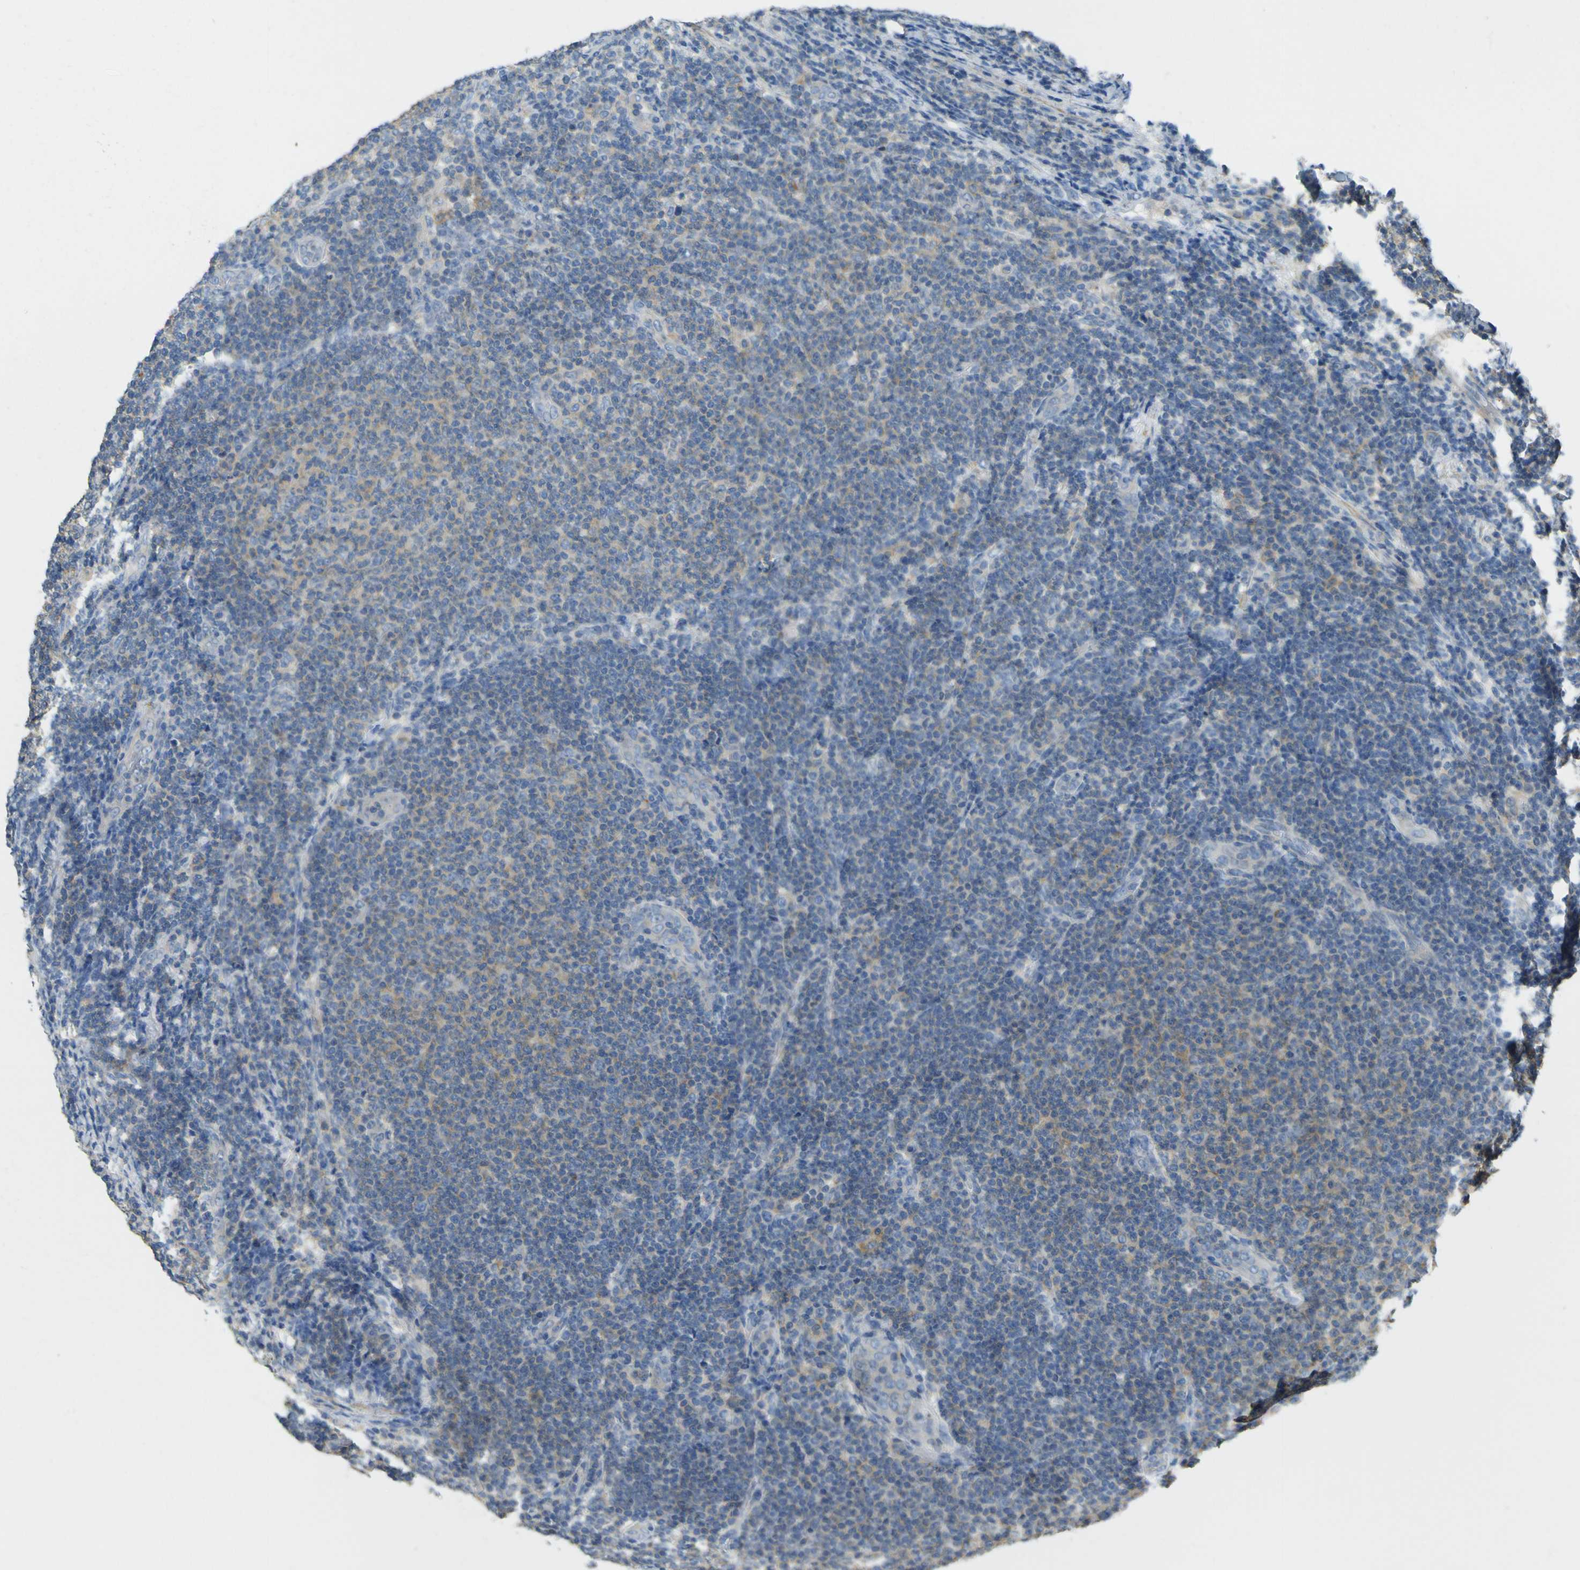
{"staining": {"intensity": "weak", "quantity": "25%-75%", "location": "cytoplasmic/membranous"}, "tissue": "lymphoma", "cell_type": "Tumor cells", "image_type": "cancer", "snomed": [{"axis": "morphology", "description": "Malignant lymphoma, non-Hodgkin's type, Low grade"}, {"axis": "topography", "description": "Lymph node"}], "caption": "Immunohistochemistry photomicrograph of neoplastic tissue: human lymphoma stained using IHC displays low levels of weak protein expression localized specifically in the cytoplasmic/membranous of tumor cells, appearing as a cytoplasmic/membranous brown color.", "gene": "OGN", "patient": {"sex": "male", "age": 66}}